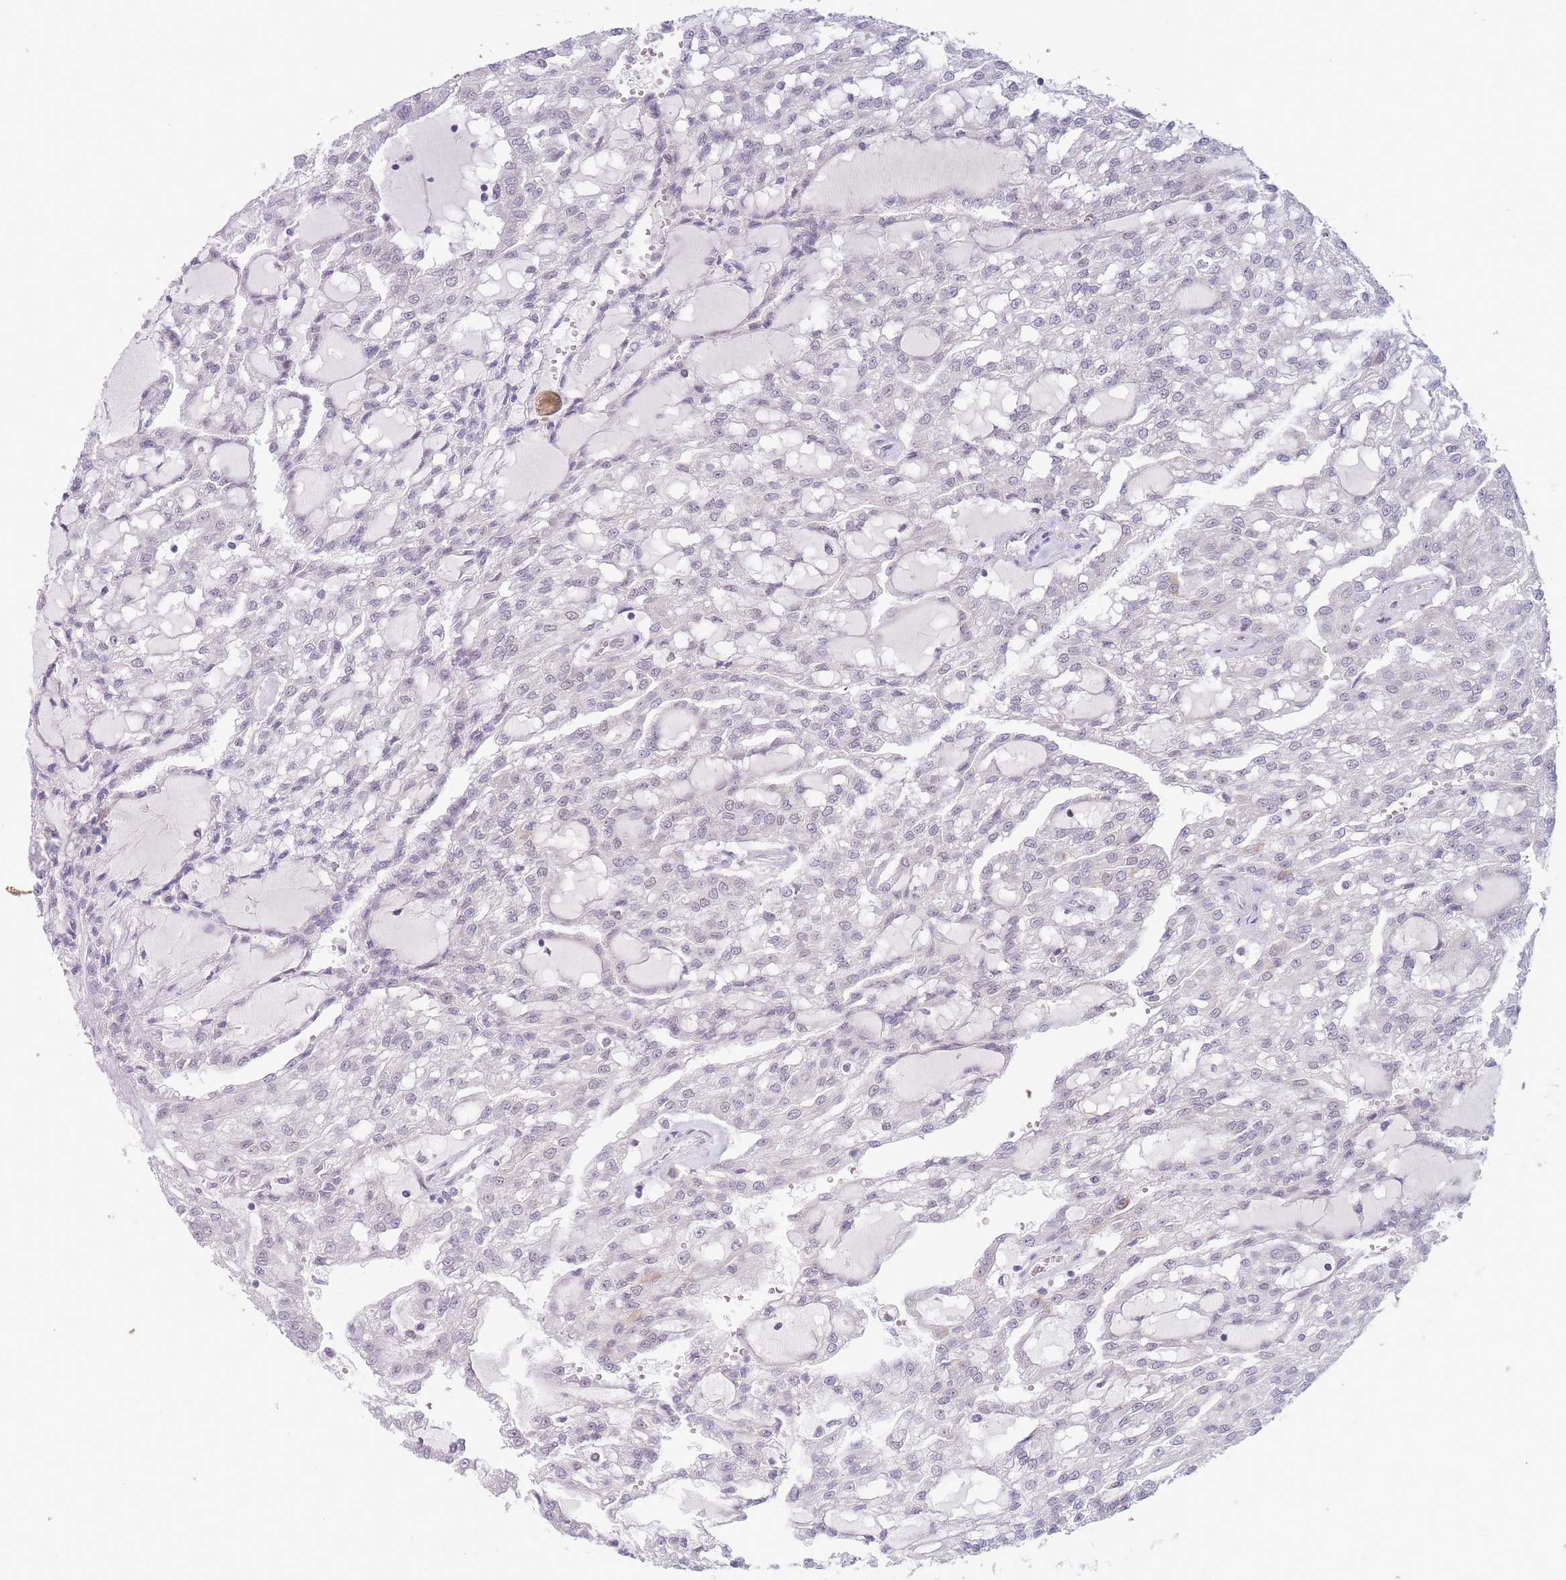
{"staining": {"intensity": "negative", "quantity": "none", "location": "none"}, "tissue": "renal cancer", "cell_type": "Tumor cells", "image_type": "cancer", "snomed": [{"axis": "morphology", "description": "Adenocarcinoma, NOS"}, {"axis": "topography", "description": "Kidney"}], "caption": "An immunohistochemistry (IHC) image of renal cancer (adenocarcinoma) is shown. There is no staining in tumor cells of renal cancer (adenocarcinoma).", "gene": "ARID3B", "patient": {"sex": "male", "age": 63}}